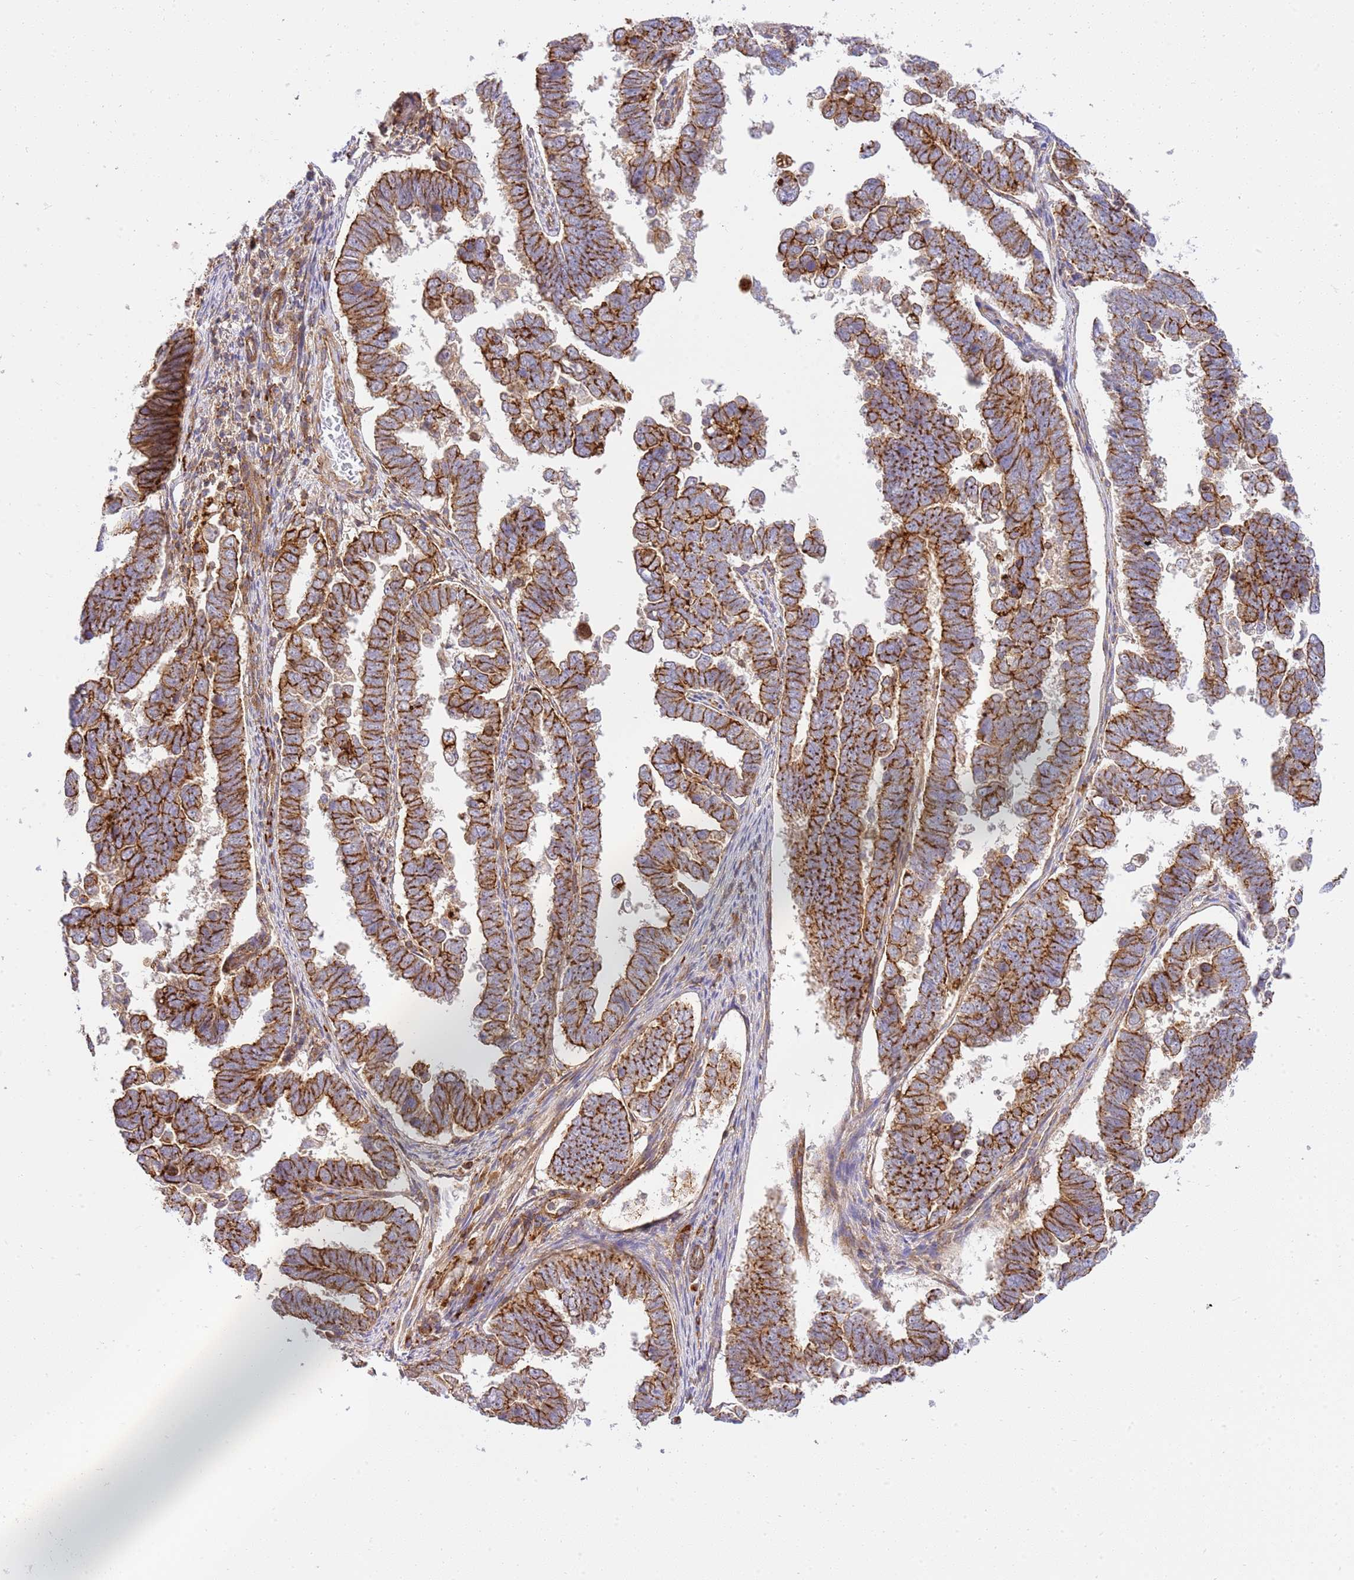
{"staining": {"intensity": "strong", "quantity": ">75%", "location": "cytoplasmic/membranous"}, "tissue": "endometrial cancer", "cell_type": "Tumor cells", "image_type": "cancer", "snomed": [{"axis": "morphology", "description": "Adenocarcinoma, NOS"}, {"axis": "topography", "description": "Endometrium"}], "caption": "Tumor cells display strong cytoplasmic/membranous expression in about >75% of cells in endometrial cancer (adenocarcinoma).", "gene": "EFCAB8", "patient": {"sex": "female", "age": 75}}